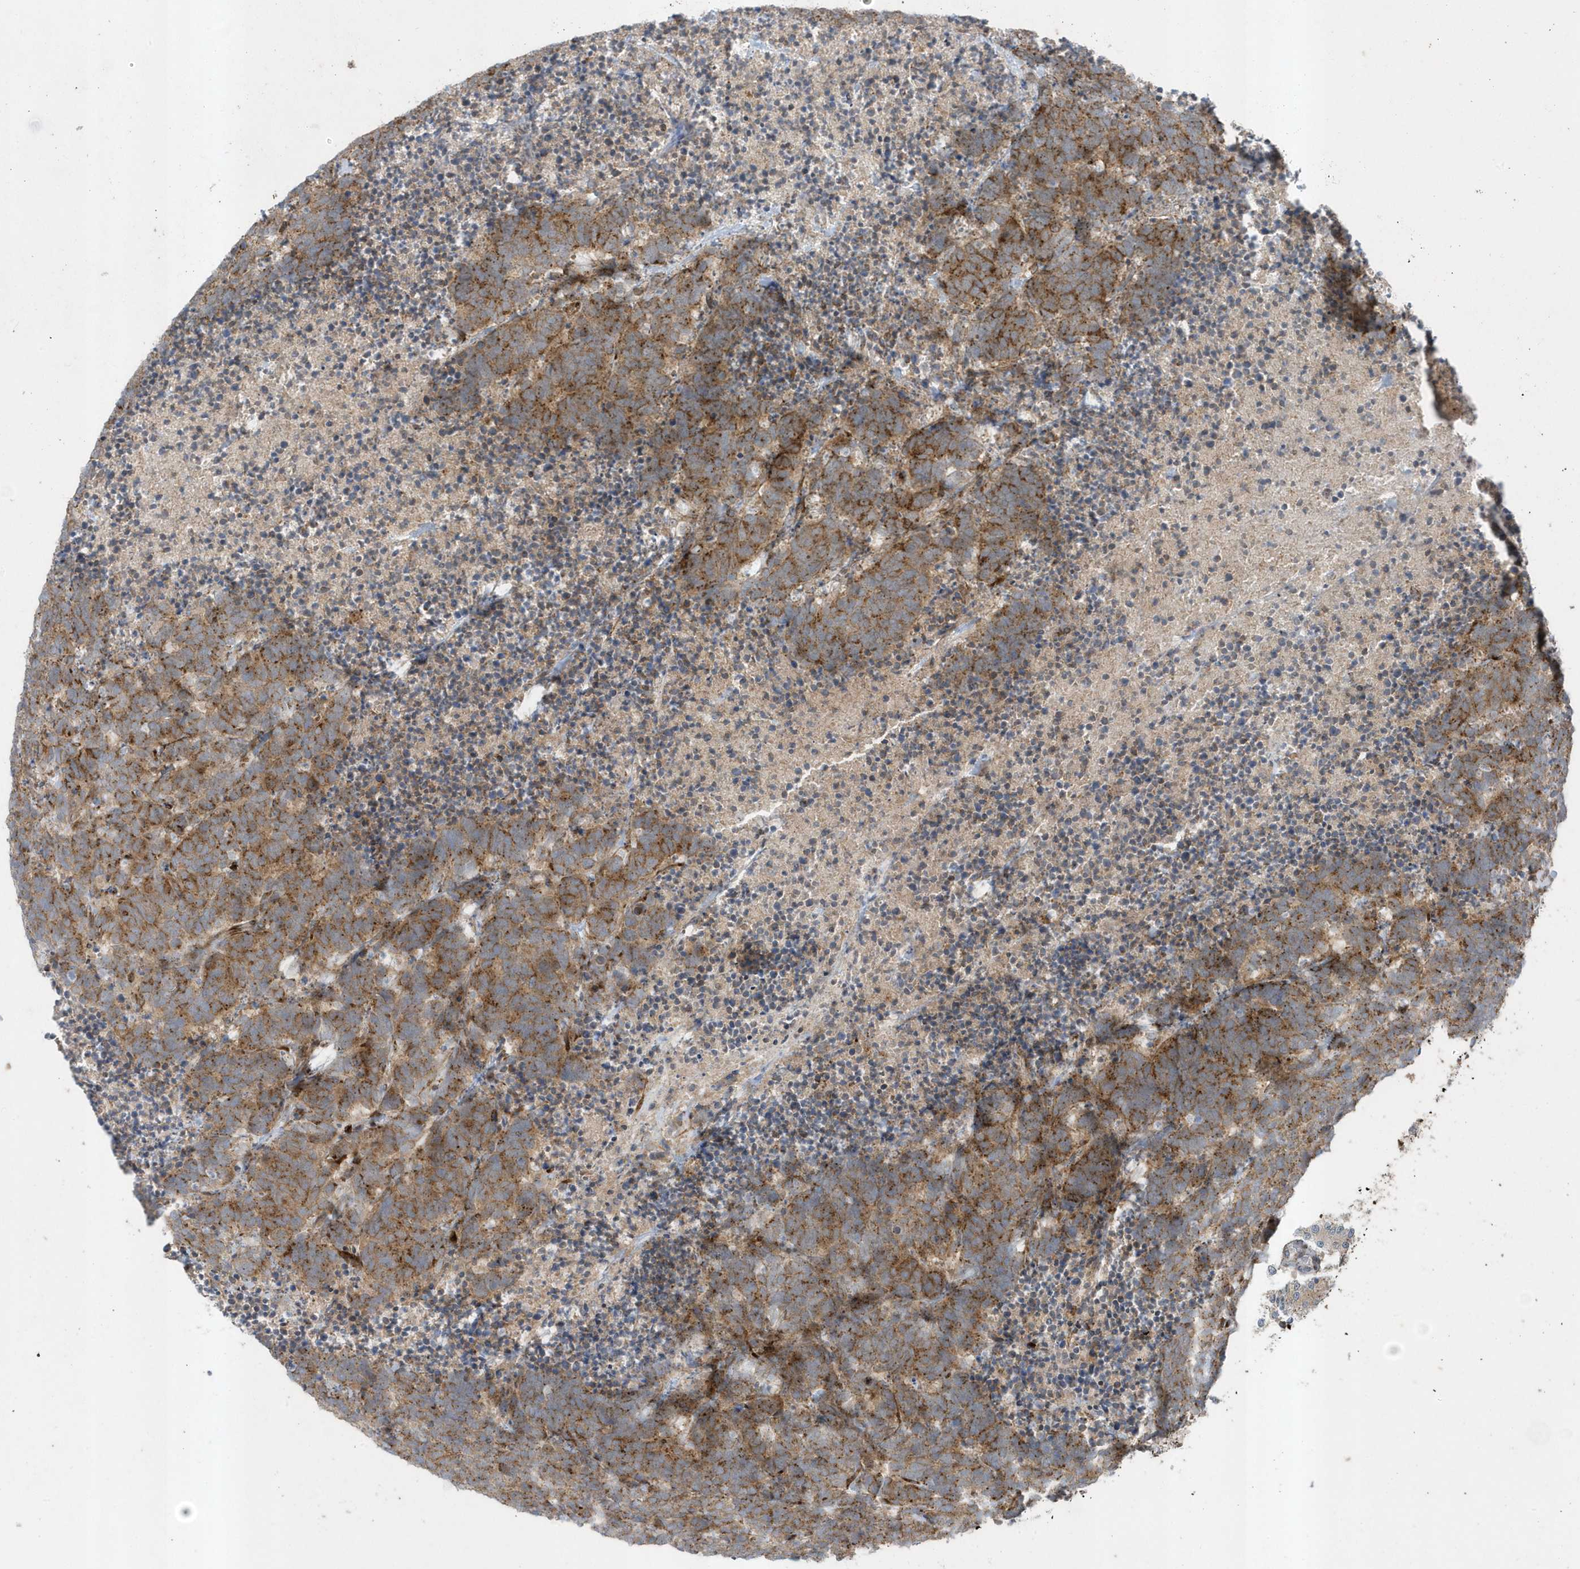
{"staining": {"intensity": "moderate", "quantity": ">75%", "location": "cytoplasmic/membranous"}, "tissue": "carcinoid", "cell_type": "Tumor cells", "image_type": "cancer", "snomed": [{"axis": "morphology", "description": "Carcinoma, NOS"}, {"axis": "morphology", "description": "Carcinoid, malignant, NOS"}, {"axis": "topography", "description": "Urinary bladder"}], "caption": "A histopathology image of human carcinoid stained for a protein demonstrates moderate cytoplasmic/membranous brown staining in tumor cells.", "gene": "FAM98A", "patient": {"sex": "male", "age": 57}}